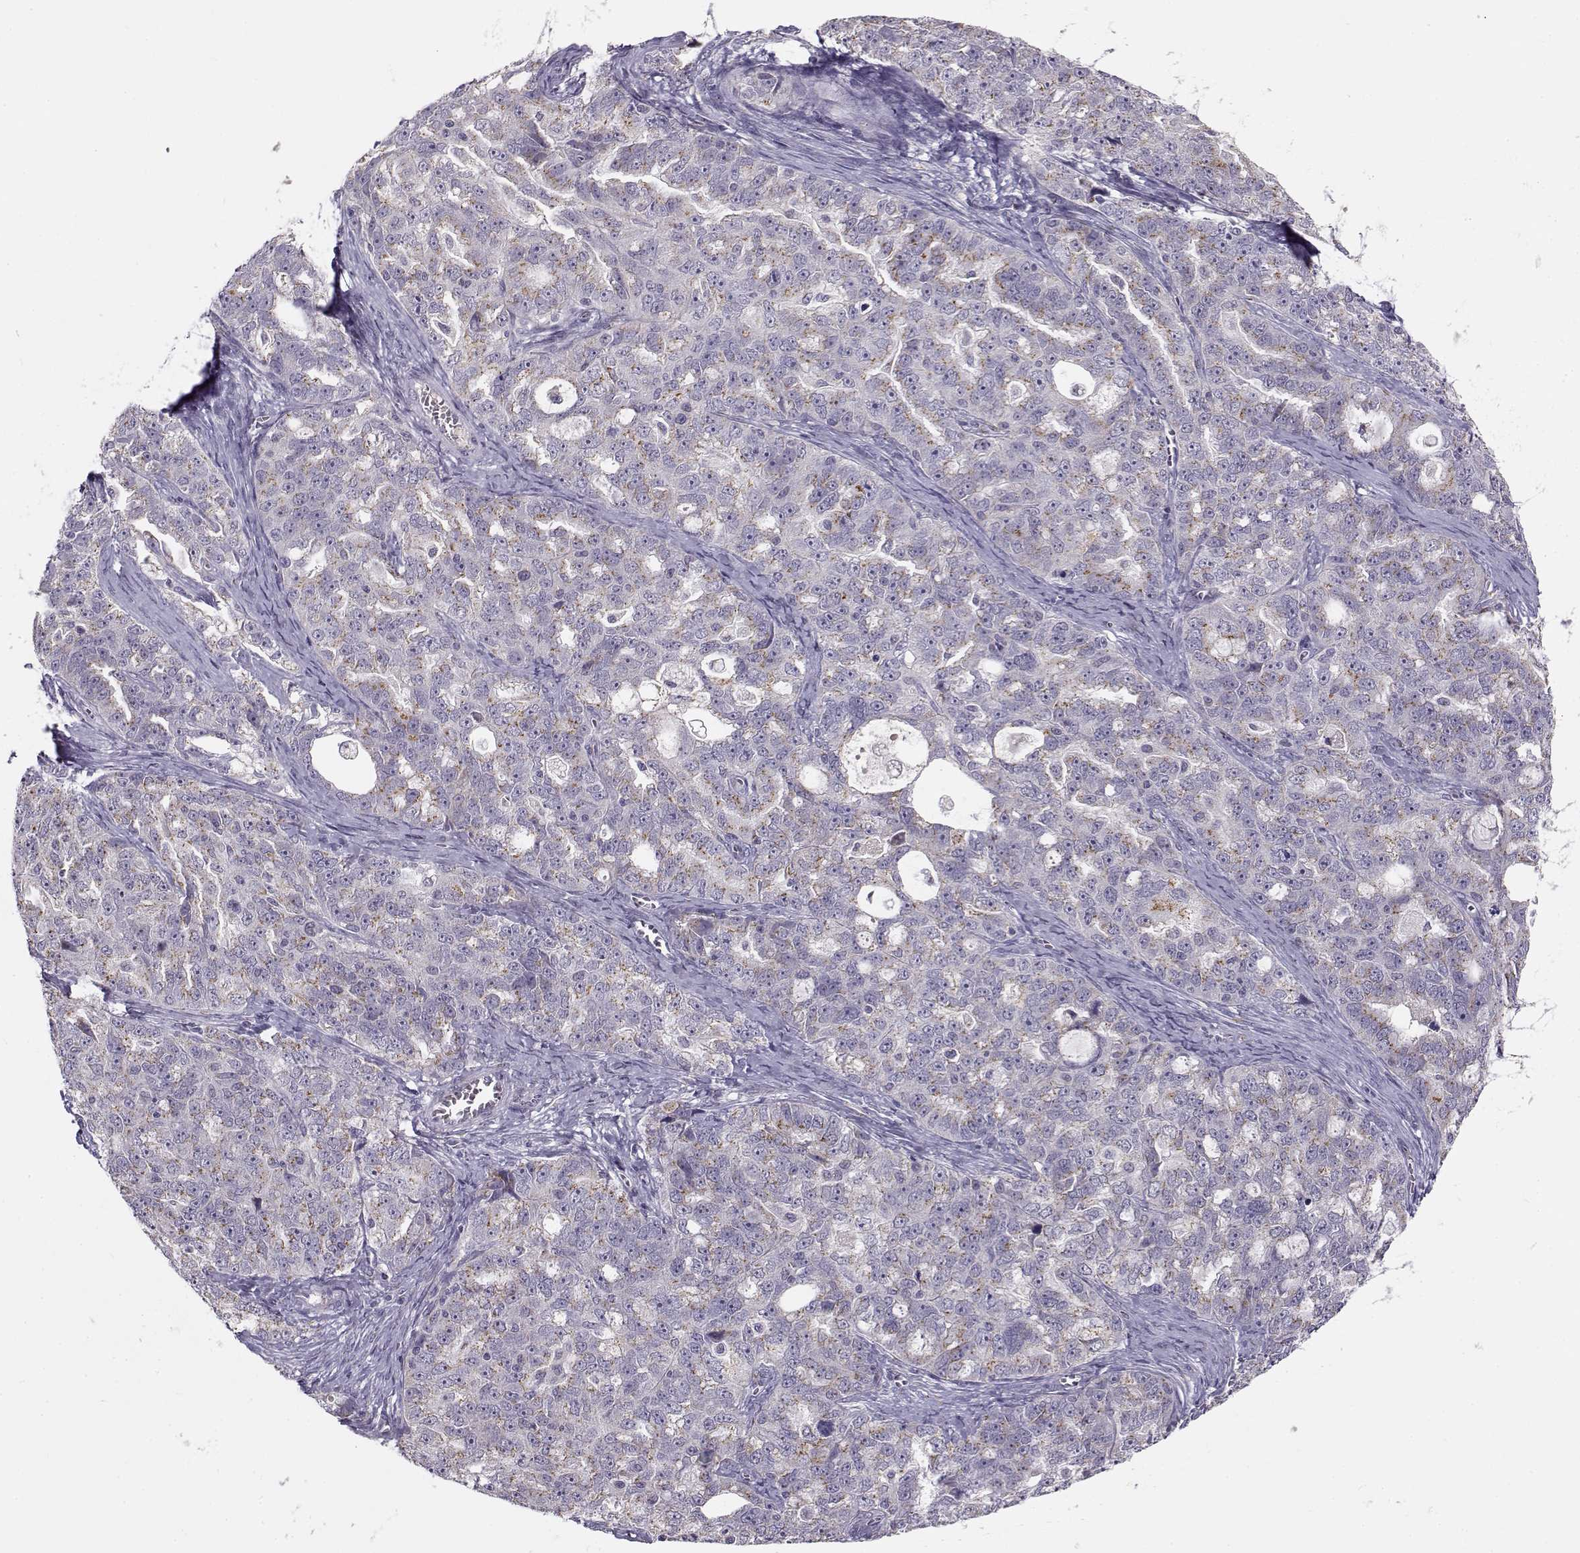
{"staining": {"intensity": "moderate", "quantity": "<25%", "location": "cytoplasmic/membranous"}, "tissue": "ovarian cancer", "cell_type": "Tumor cells", "image_type": "cancer", "snomed": [{"axis": "morphology", "description": "Cystadenocarcinoma, serous, NOS"}, {"axis": "topography", "description": "Ovary"}], "caption": "Immunohistochemistry staining of ovarian serous cystadenocarcinoma, which exhibits low levels of moderate cytoplasmic/membranous staining in about <25% of tumor cells indicating moderate cytoplasmic/membranous protein expression. The staining was performed using DAB (brown) for protein detection and nuclei were counterstained in hematoxylin (blue).", "gene": "SLC4A5", "patient": {"sex": "female", "age": 51}}